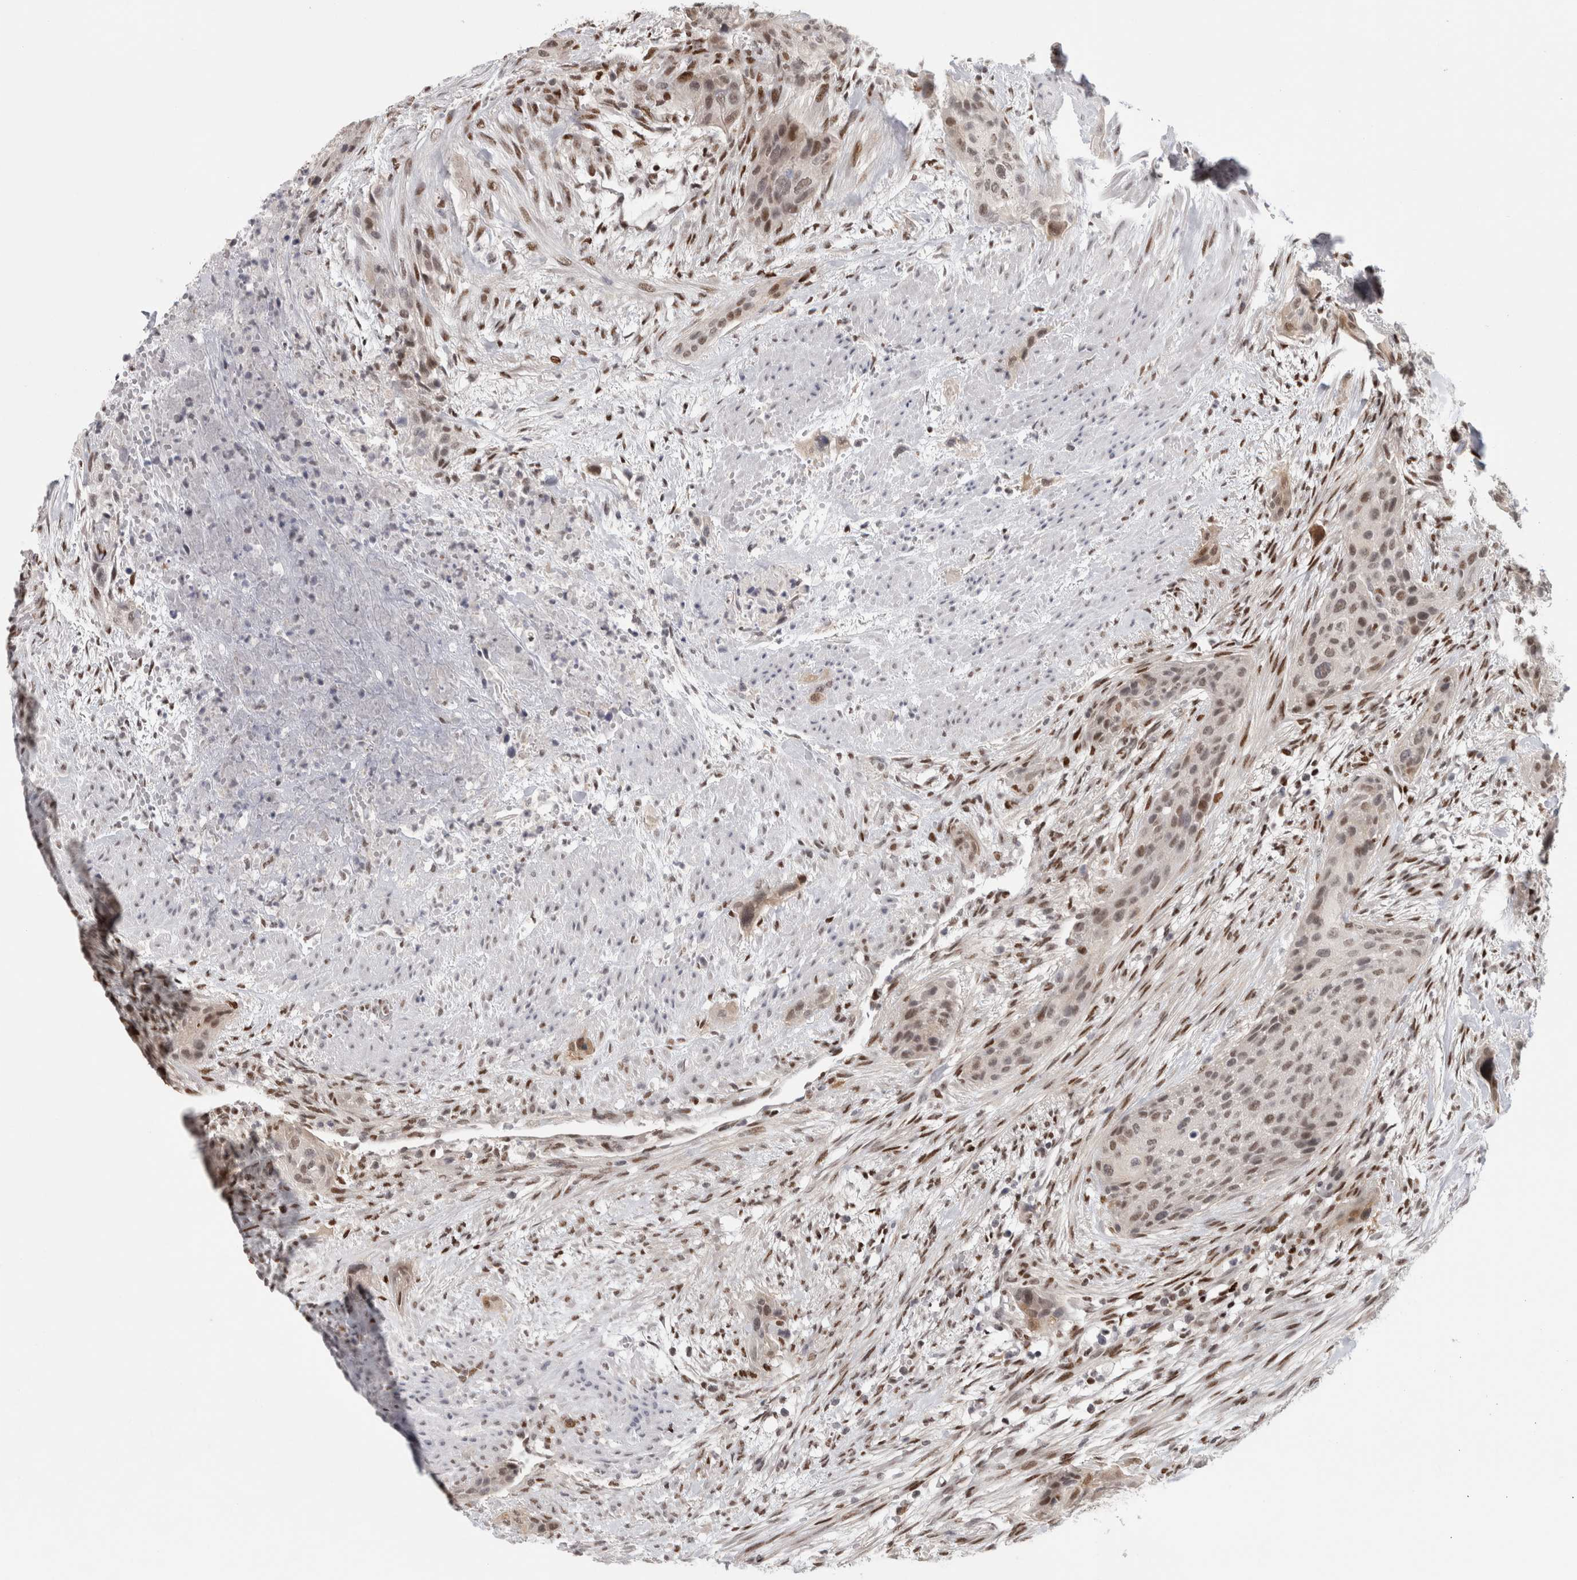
{"staining": {"intensity": "weak", "quantity": "25%-75%", "location": "nuclear"}, "tissue": "urothelial cancer", "cell_type": "Tumor cells", "image_type": "cancer", "snomed": [{"axis": "morphology", "description": "Urothelial carcinoma, High grade"}, {"axis": "topography", "description": "Urinary bladder"}], "caption": "High-grade urothelial carcinoma stained with immunohistochemistry (IHC) reveals weak nuclear expression in about 25%-75% of tumor cells.", "gene": "SRARP", "patient": {"sex": "male", "age": 35}}